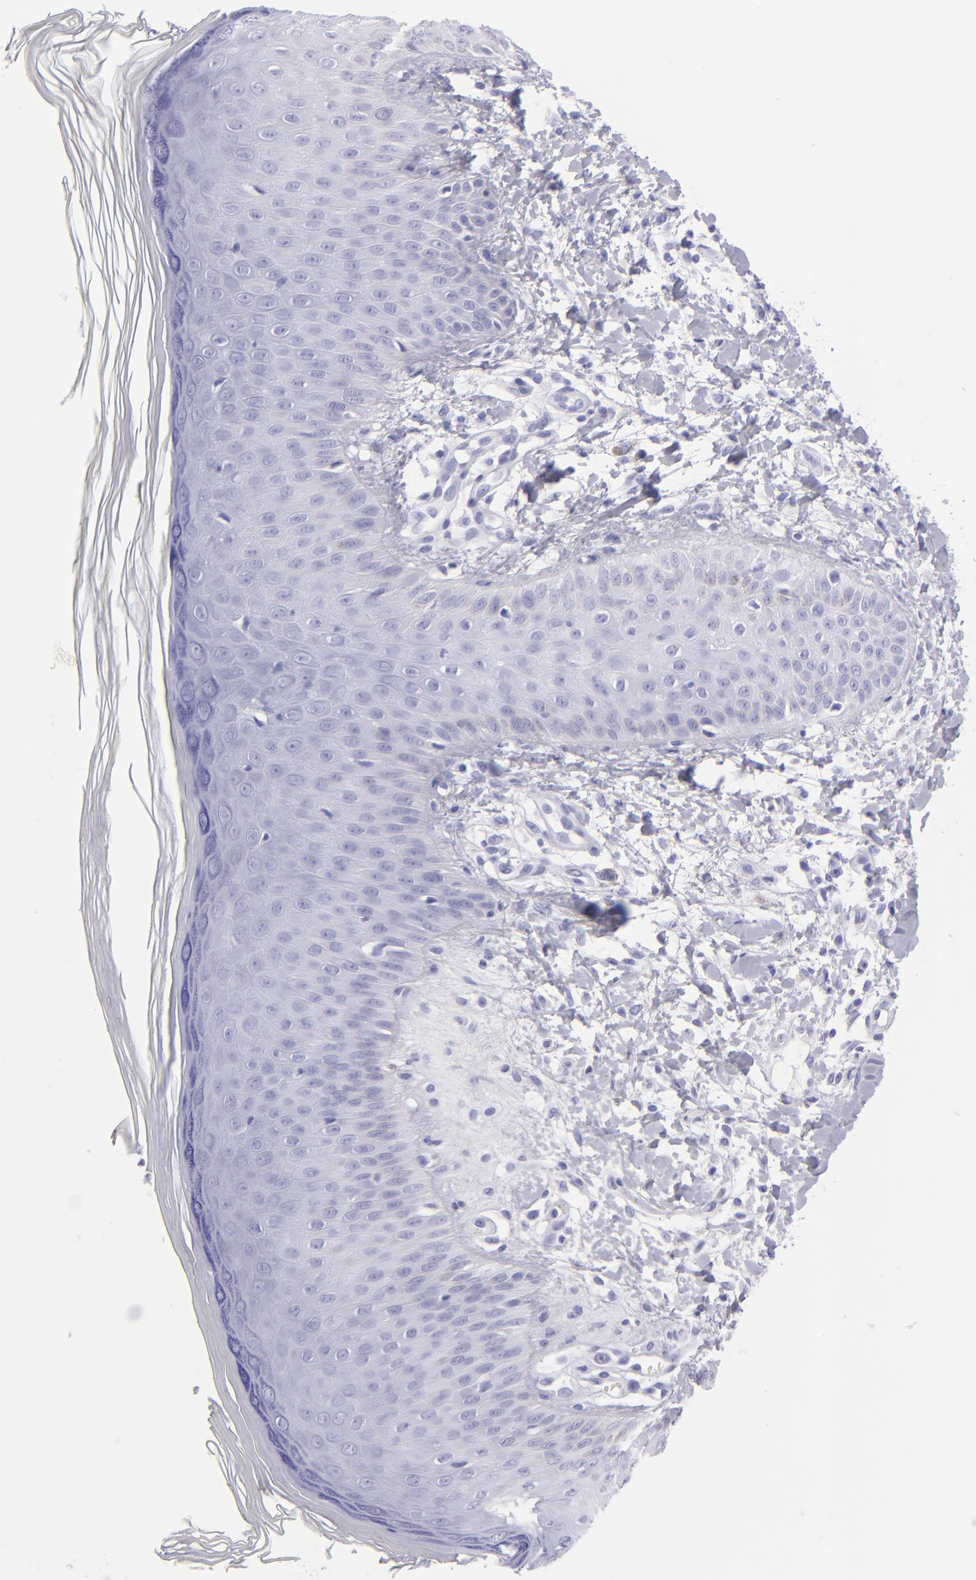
{"staining": {"intensity": "negative", "quantity": "none", "location": "none"}, "tissue": "skin", "cell_type": "Epidermal cells", "image_type": "normal", "snomed": [{"axis": "morphology", "description": "Normal tissue, NOS"}, {"axis": "morphology", "description": "Inflammation, NOS"}, {"axis": "topography", "description": "Soft tissue"}, {"axis": "topography", "description": "Anal"}], "caption": "The histopathology image reveals no staining of epidermal cells in benign skin.", "gene": "CD38", "patient": {"sex": "female", "age": 15}}